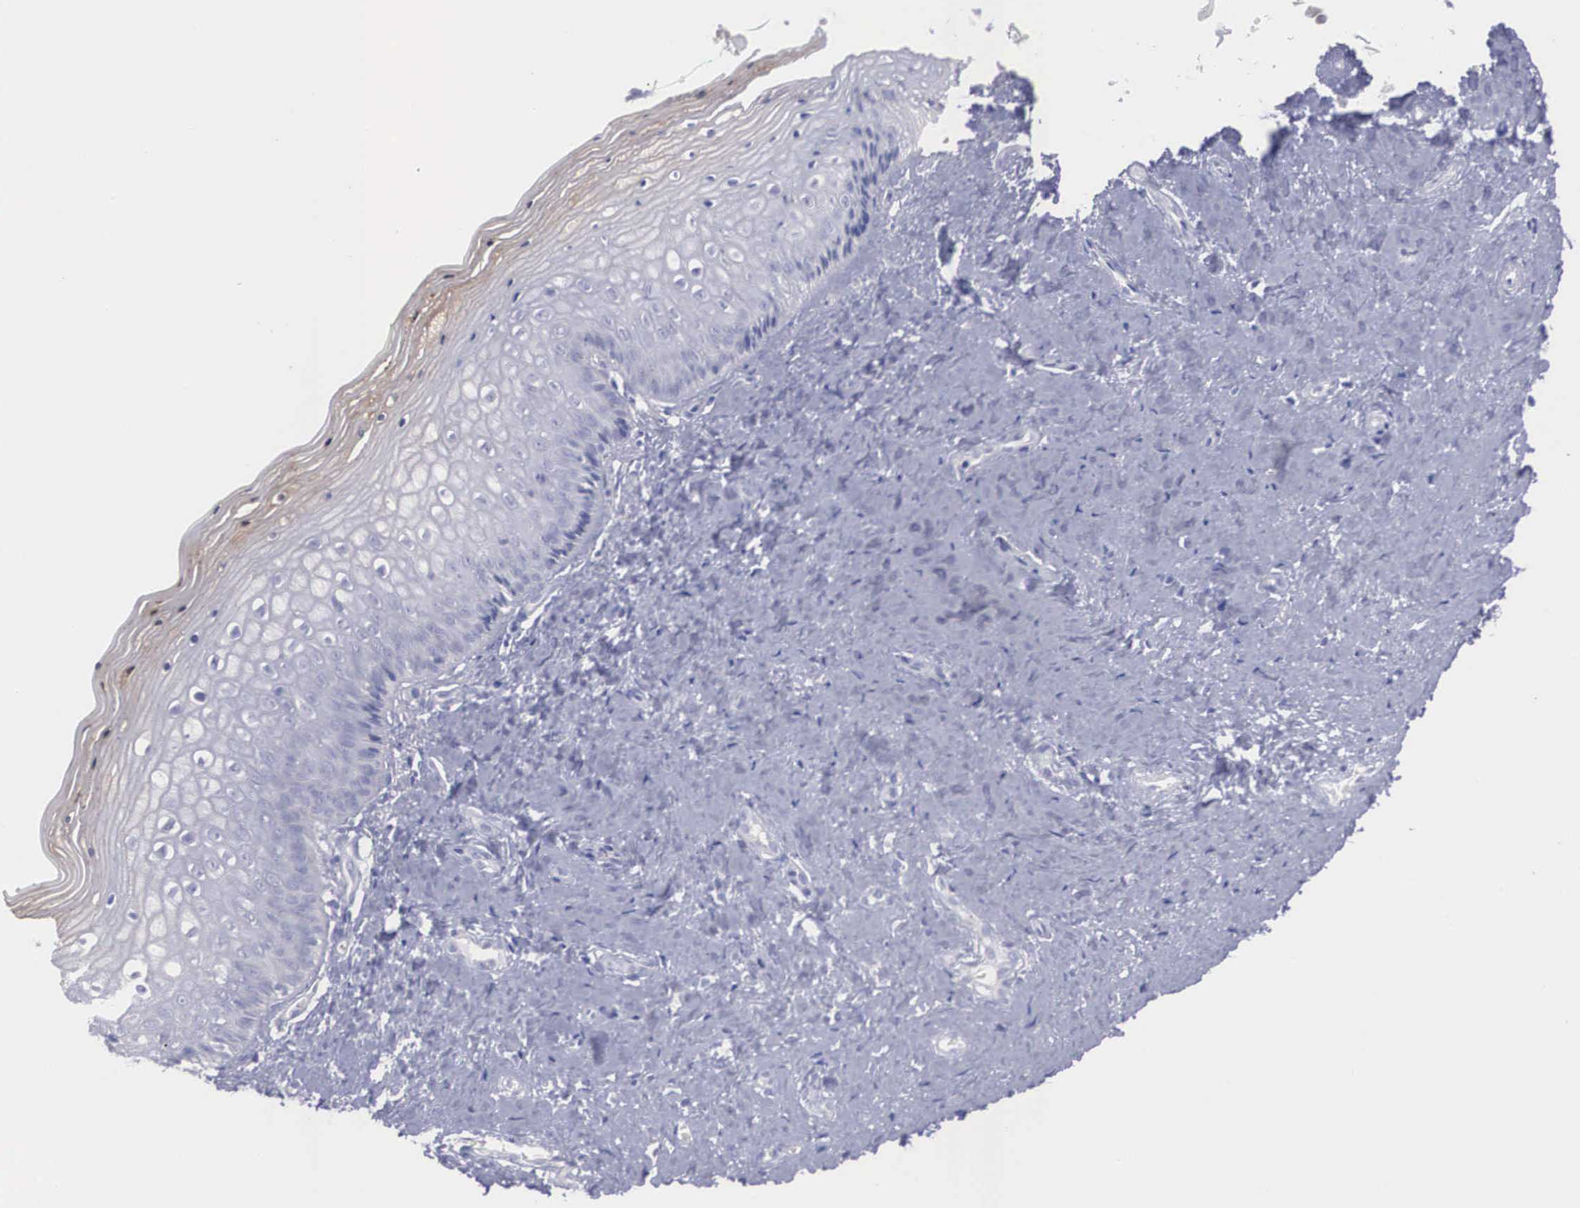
{"staining": {"intensity": "weak", "quantity": "<25%", "location": "cytoplasmic/membranous"}, "tissue": "vagina", "cell_type": "Squamous epithelial cells", "image_type": "normal", "snomed": [{"axis": "morphology", "description": "Normal tissue, NOS"}, {"axis": "topography", "description": "Vagina"}], "caption": "Immunohistochemistry histopathology image of benign vagina: human vagina stained with DAB shows no significant protein expression in squamous epithelial cells.", "gene": "REPS2", "patient": {"sex": "female", "age": 46}}